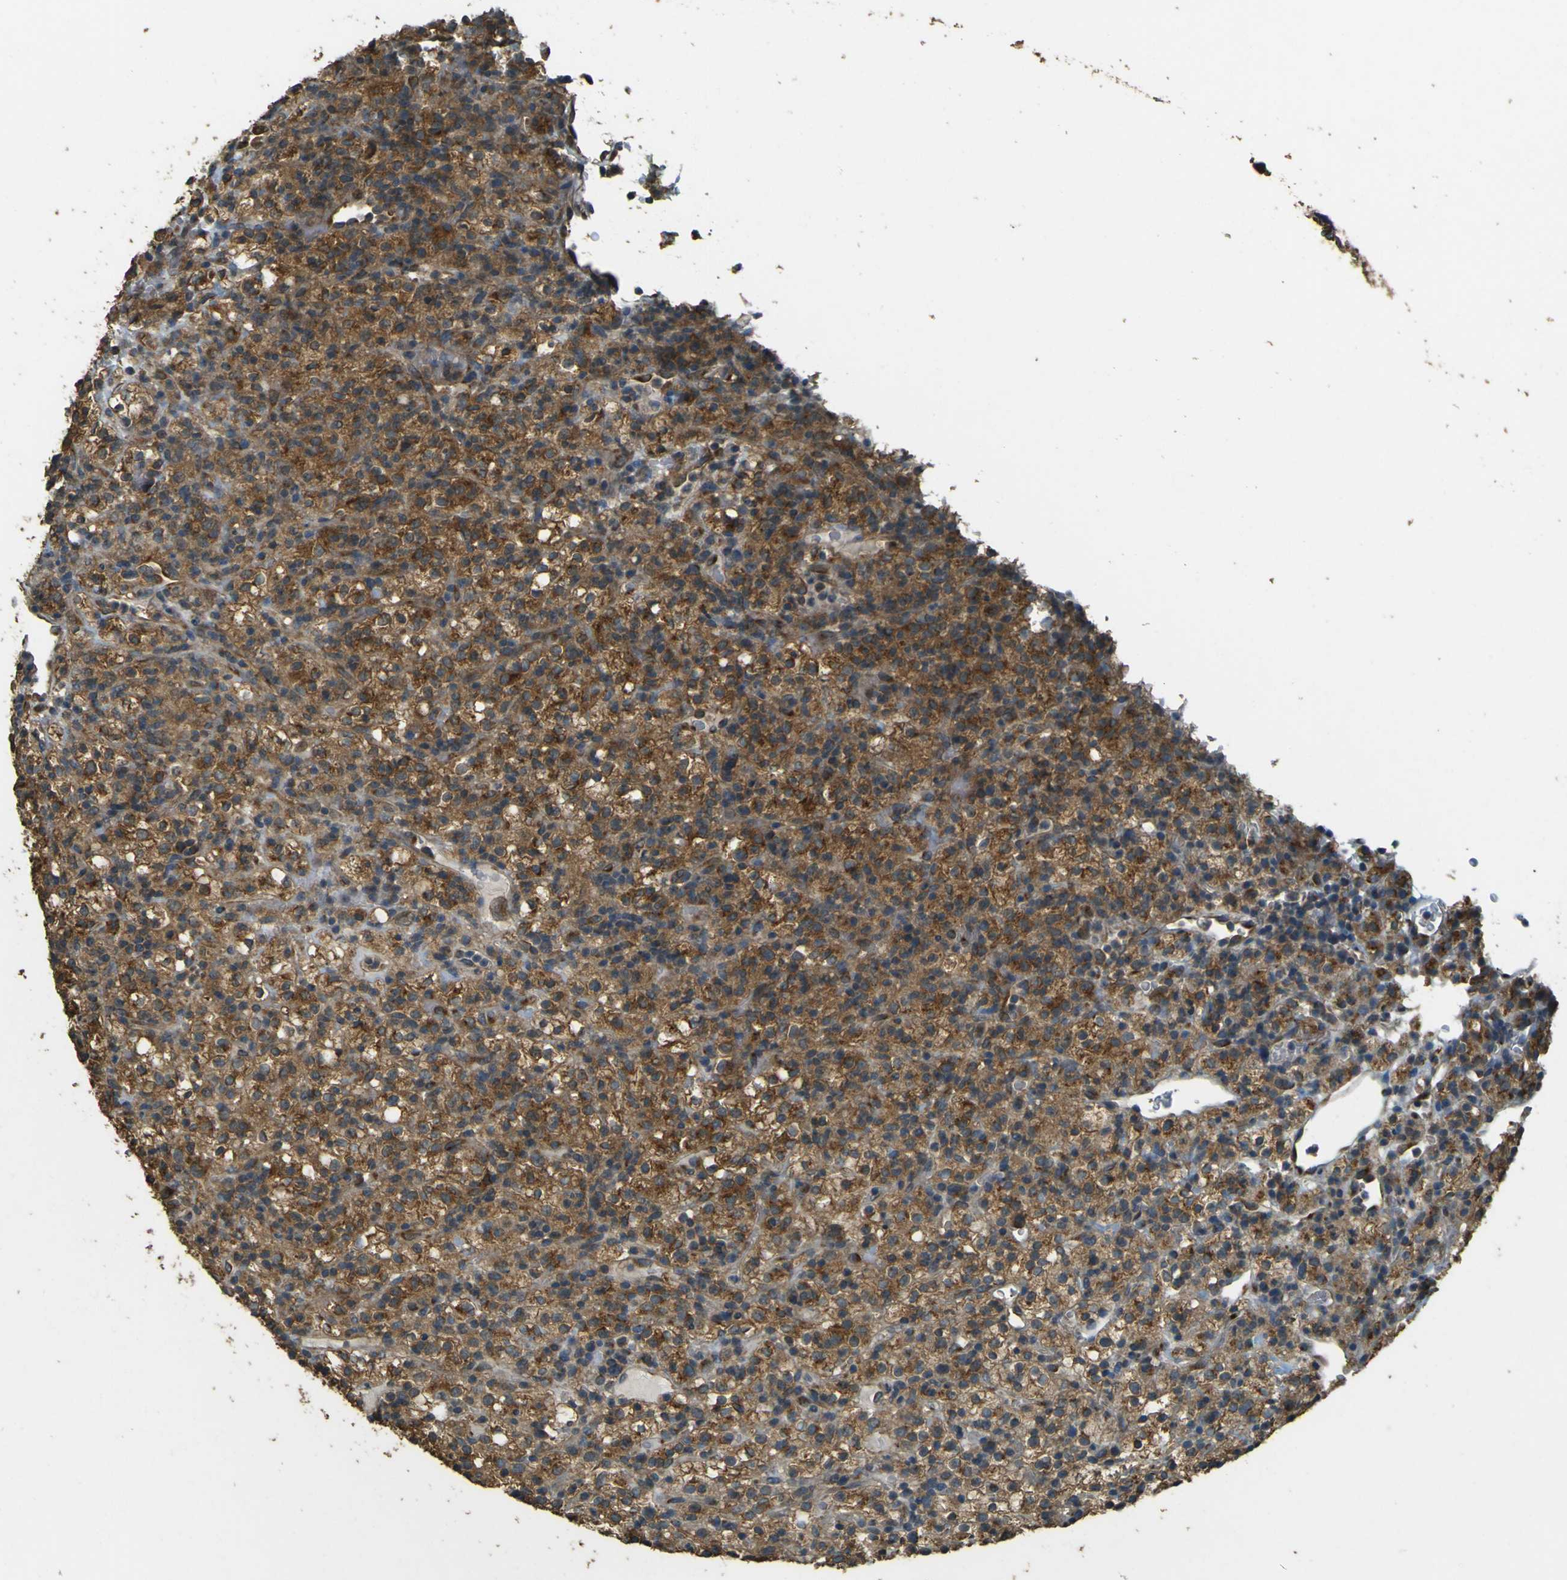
{"staining": {"intensity": "strong", "quantity": ">75%", "location": "cytoplasmic/membranous"}, "tissue": "renal cancer", "cell_type": "Tumor cells", "image_type": "cancer", "snomed": [{"axis": "morphology", "description": "Normal tissue, NOS"}, {"axis": "morphology", "description": "Adenocarcinoma, NOS"}, {"axis": "topography", "description": "Kidney"}], "caption": "Immunohistochemistry (IHC) micrograph of human renal cancer (adenocarcinoma) stained for a protein (brown), which shows high levels of strong cytoplasmic/membranous positivity in approximately >75% of tumor cells.", "gene": "GOLGA1", "patient": {"sex": "female", "age": 72}}